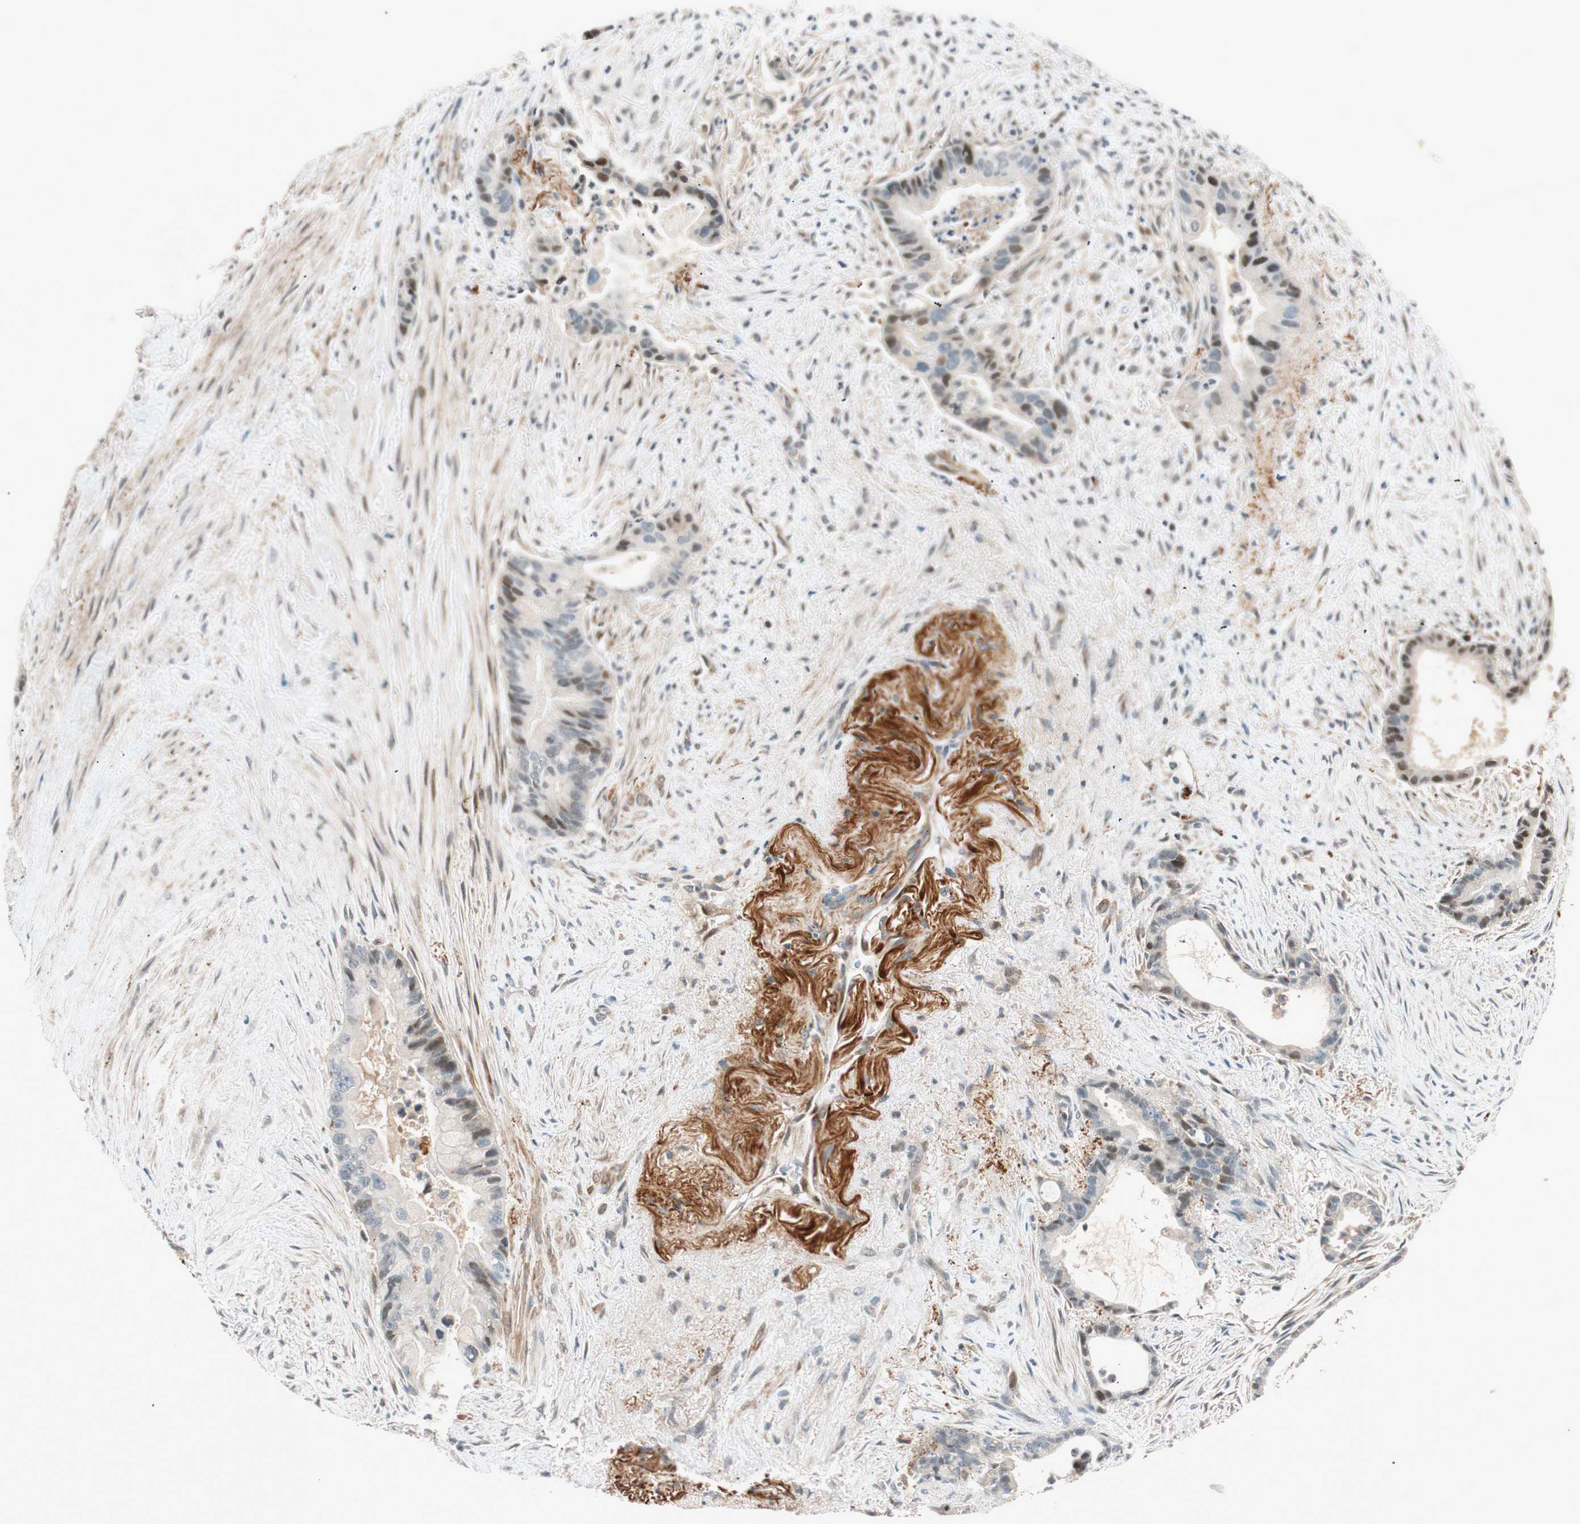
{"staining": {"intensity": "moderate", "quantity": "<25%", "location": "nuclear"}, "tissue": "liver cancer", "cell_type": "Tumor cells", "image_type": "cancer", "snomed": [{"axis": "morphology", "description": "Cholangiocarcinoma"}, {"axis": "topography", "description": "Liver"}], "caption": "Liver cancer was stained to show a protein in brown. There is low levels of moderate nuclear expression in about <25% of tumor cells.", "gene": "EPHA6", "patient": {"sex": "female", "age": 55}}